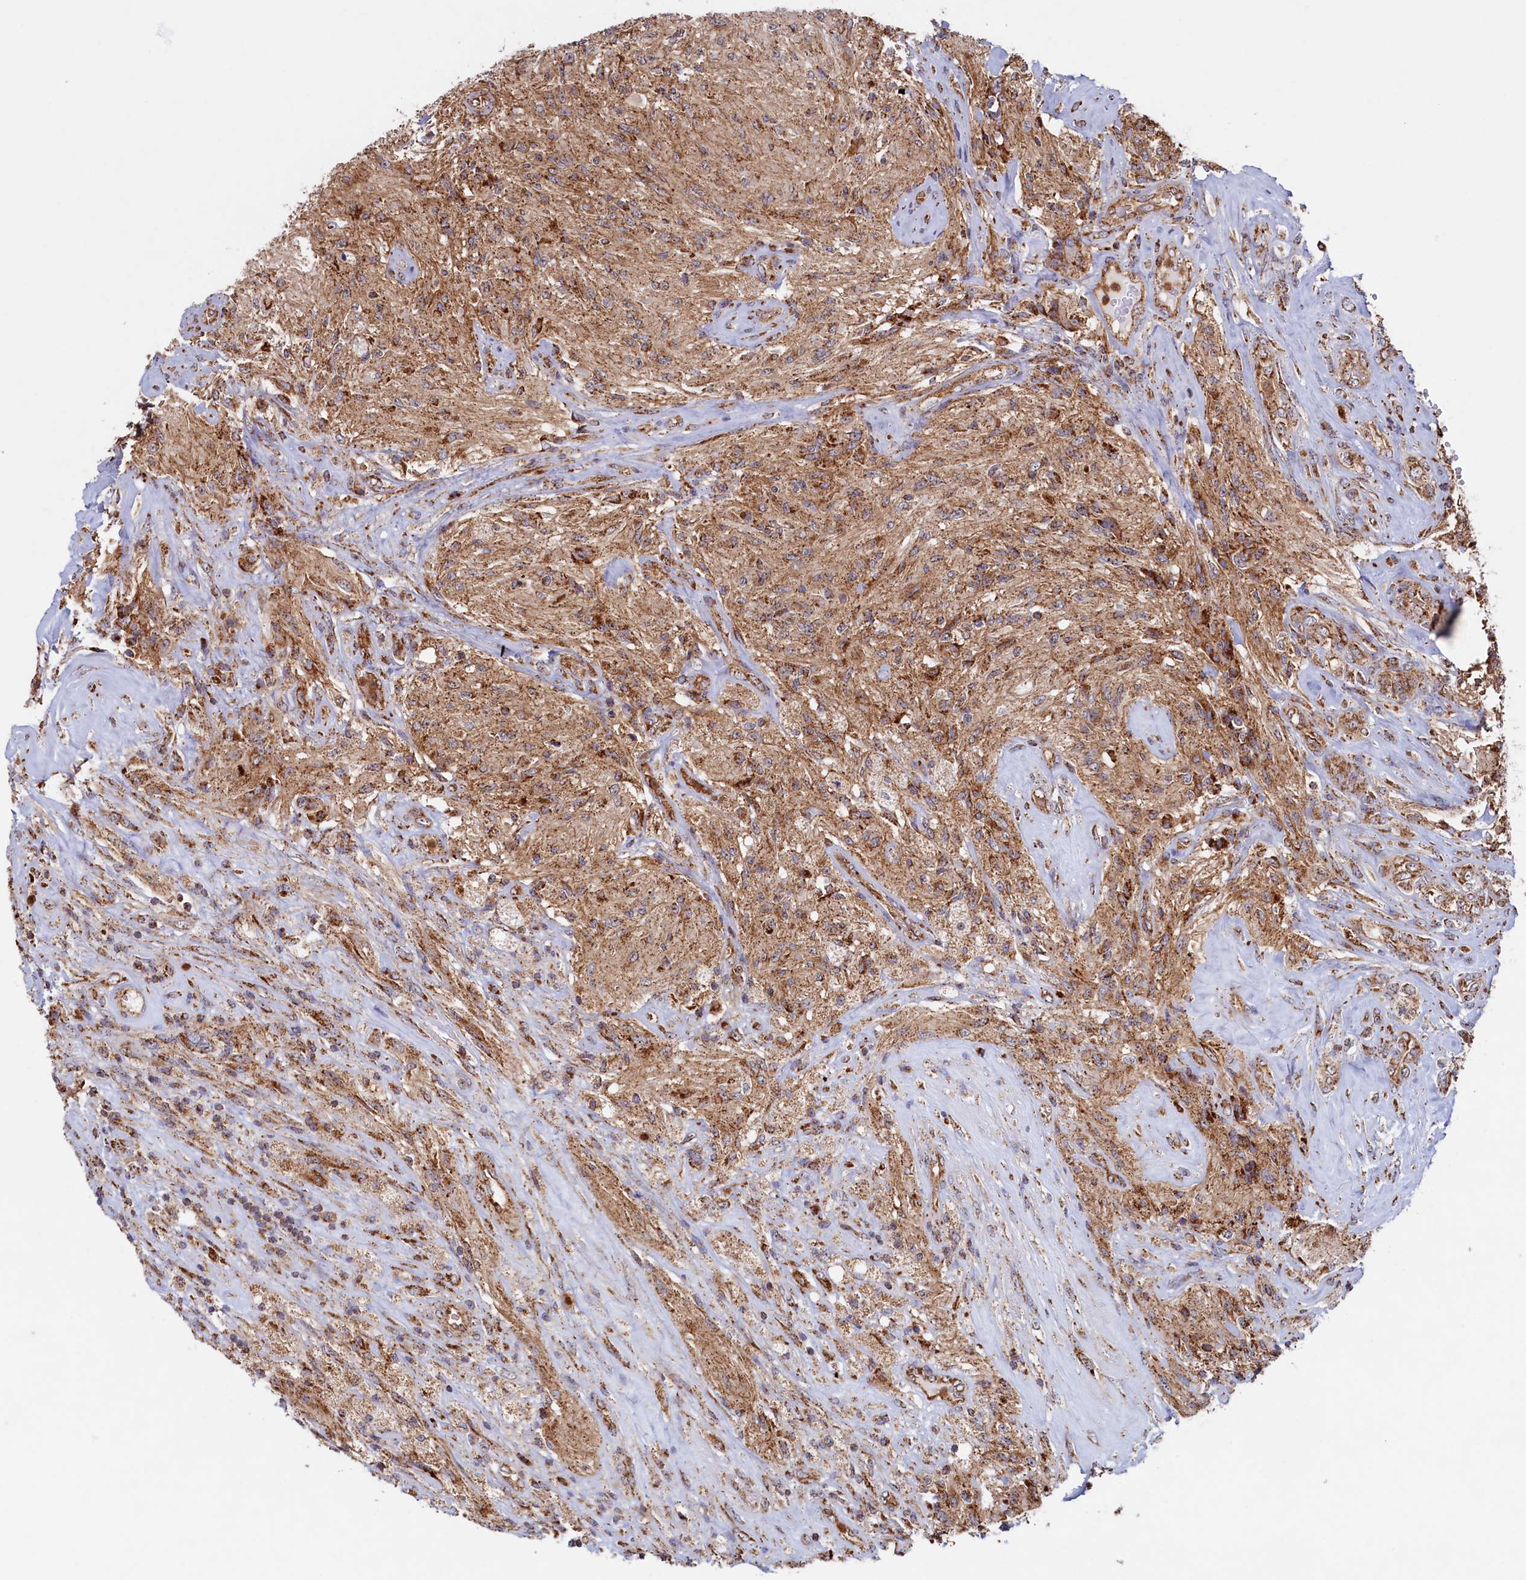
{"staining": {"intensity": "weak", "quantity": "25%-75%", "location": "cytoplasmic/membranous"}, "tissue": "glioma", "cell_type": "Tumor cells", "image_type": "cancer", "snomed": [{"axis": "morphology", "description": "Glioma, malignant, High grade"}, {"axis": "topography", "description": "Brain"}], "caption": "Immunohistochemical staining of glioma shows low levels of weak cytoplasmic/membranous positivity in approximately 25%-75% of tumor cells.", "gene": "UBE3B", "patient": {"sex": "male", "age": 56}}